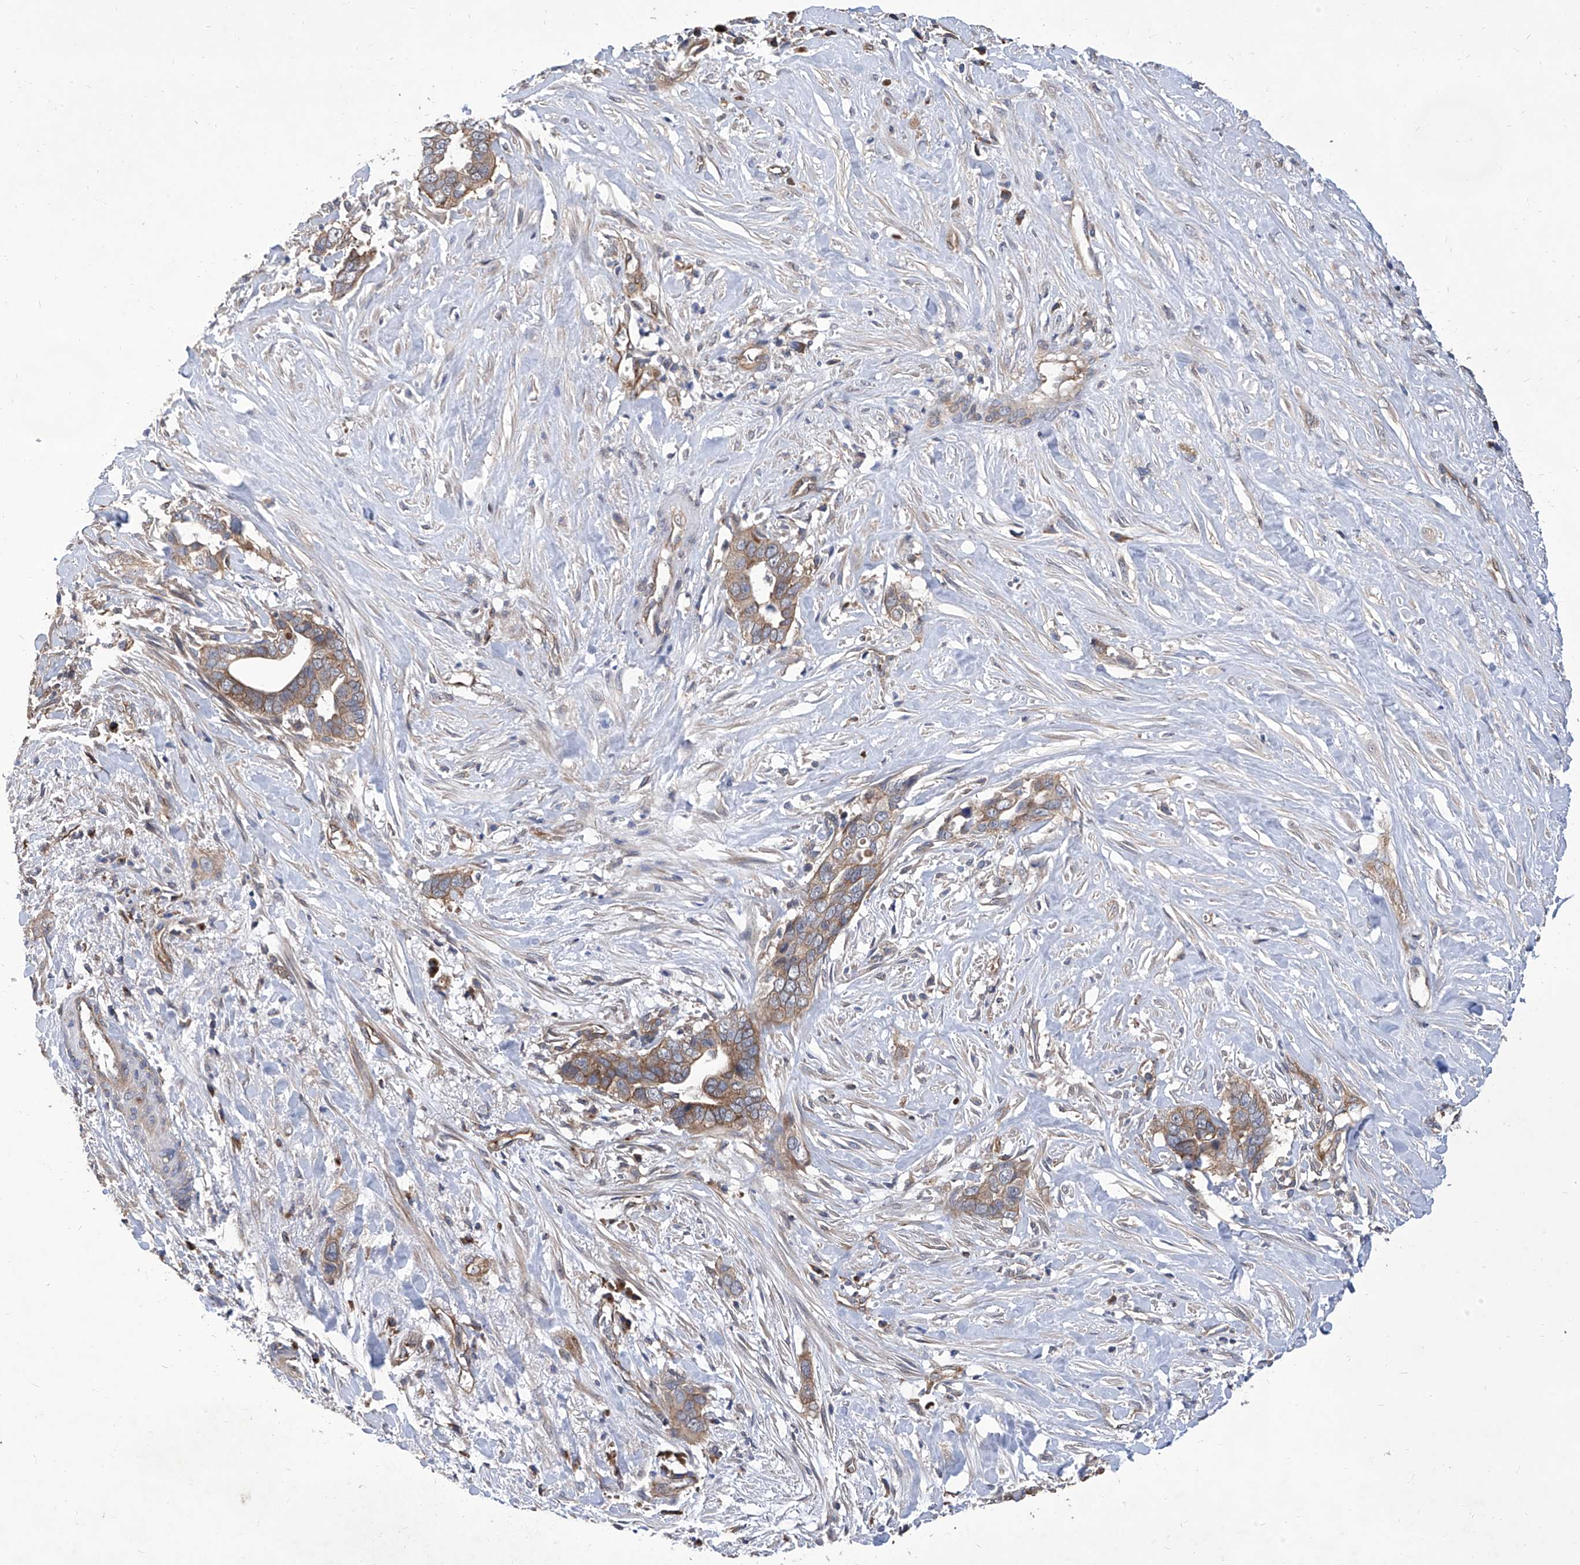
{"staining": {"intensity": "moderate", "quantity": ">75%", "location": "cytoplasmic/membranous"}, "tissue": "liver cancer", "cell_type": "Tumor cells", "image_type": "cancer", "snomed": [{"axis": "morphology", "description": "Cholangiocarcinoma"}, {"axis": "topography", "description": "Liver"}], "caption": "This is a histology image of IHC staining of liver cancer, which shows moderate positivity in the cytoplasmic/membranous of tumor cells.", "gene": "TJAP1", "patient": {"sex": "female", "age": 79}}